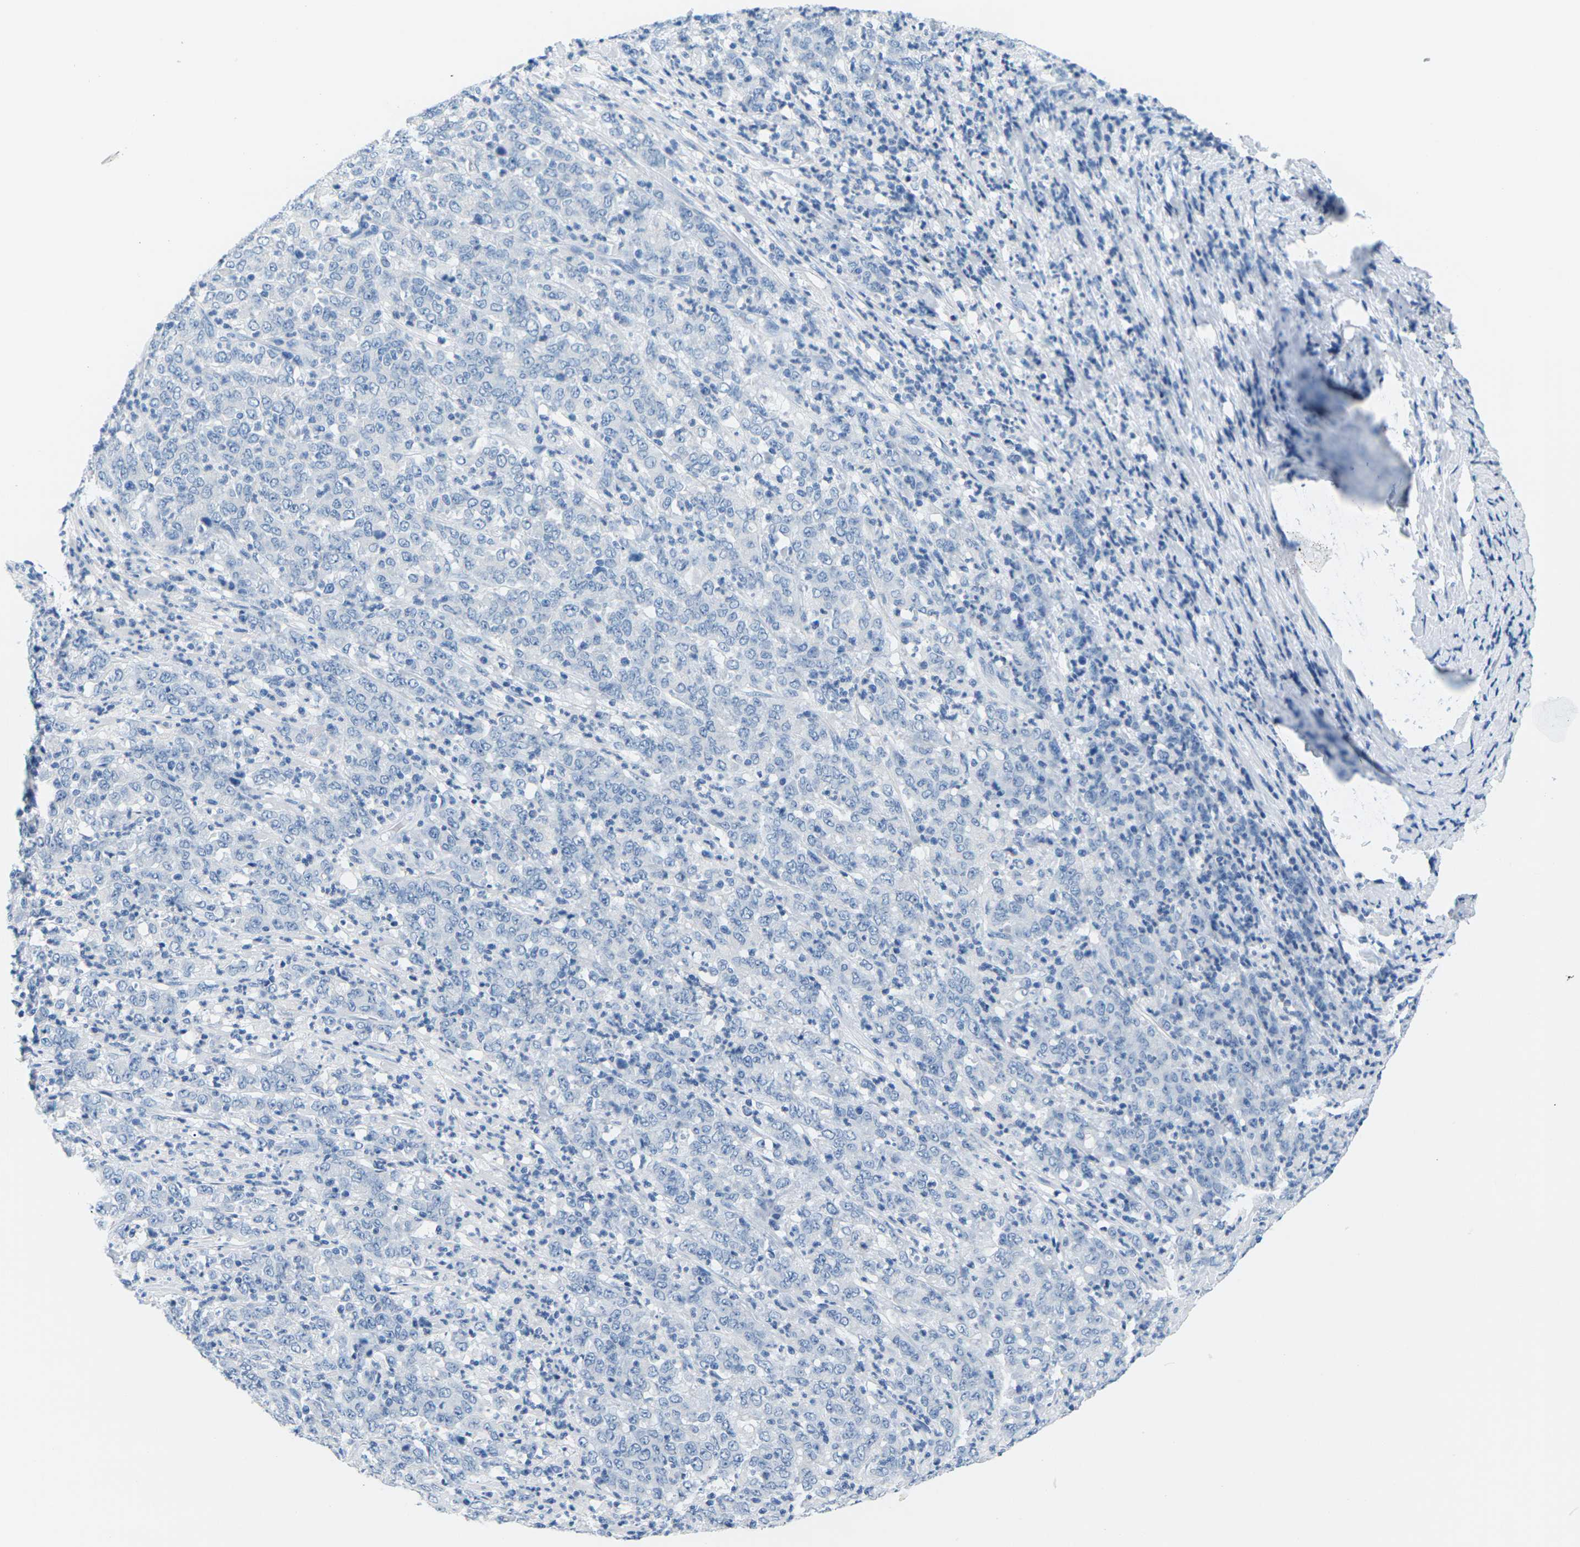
{"staining": {"intensity": "negative", "quantity": "none", "location": "none"}, "tissue": "stomach cancer", "cell_type": "Tumor cells", "image_type": "cancer", "snomed": [{"axis": "morphology", "description": "Adenocarcinoma, NOS"}, {"axis": "topography", "description": "Stomach, lower"}], "caption": "Immunohistochemistry (IHC) of human stomach adenocarcinoma displays no positivity in tumor cells.", "gene": "SLC12A1", "patient": {"sex": "female", "age": 71}}